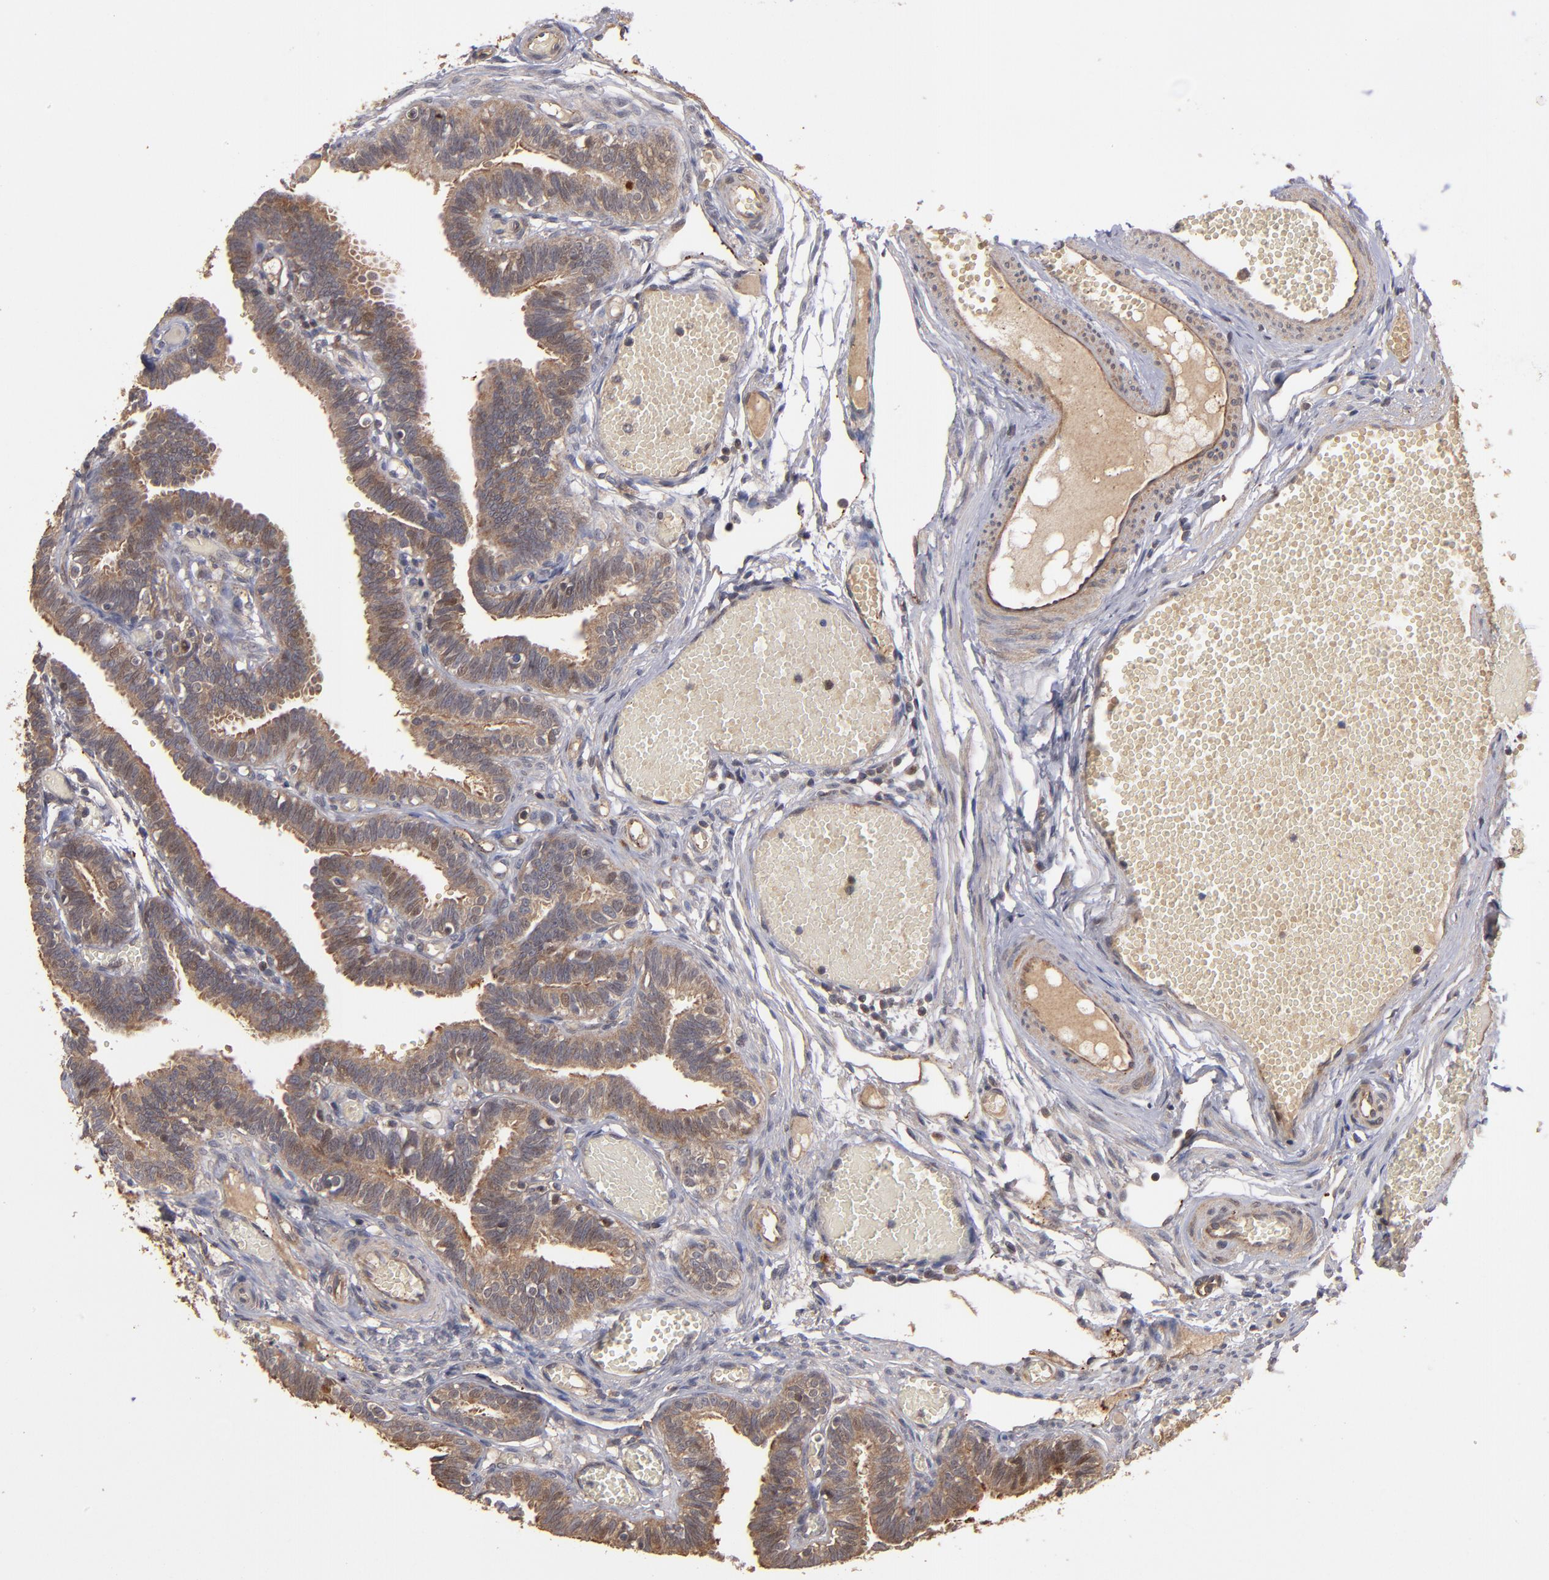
{"staining": {"intensity": "moderate", "quantity": ">75%", "location": "cytoplasmic/membranous"}, "tissue": "fallopian tube", "cell_type": "Glandular cells", "image_type": "normal", "snomed": [{"axis": "morphology", "description": "Normal tissue, NOS"}, {"axis": "topography", "description": "Fallopian tube"}], "caption": "Immunohistochemical staining of normal human fallopian tube reveals >75% levels of moderate cytoplasmic/membranous protein staining in about >75% of glandular cells. (Brightfield microscopy of DAB IHC at high magnification).", "gene": "BDKRB1", "patient": {"sex": "female", "age": 29}}